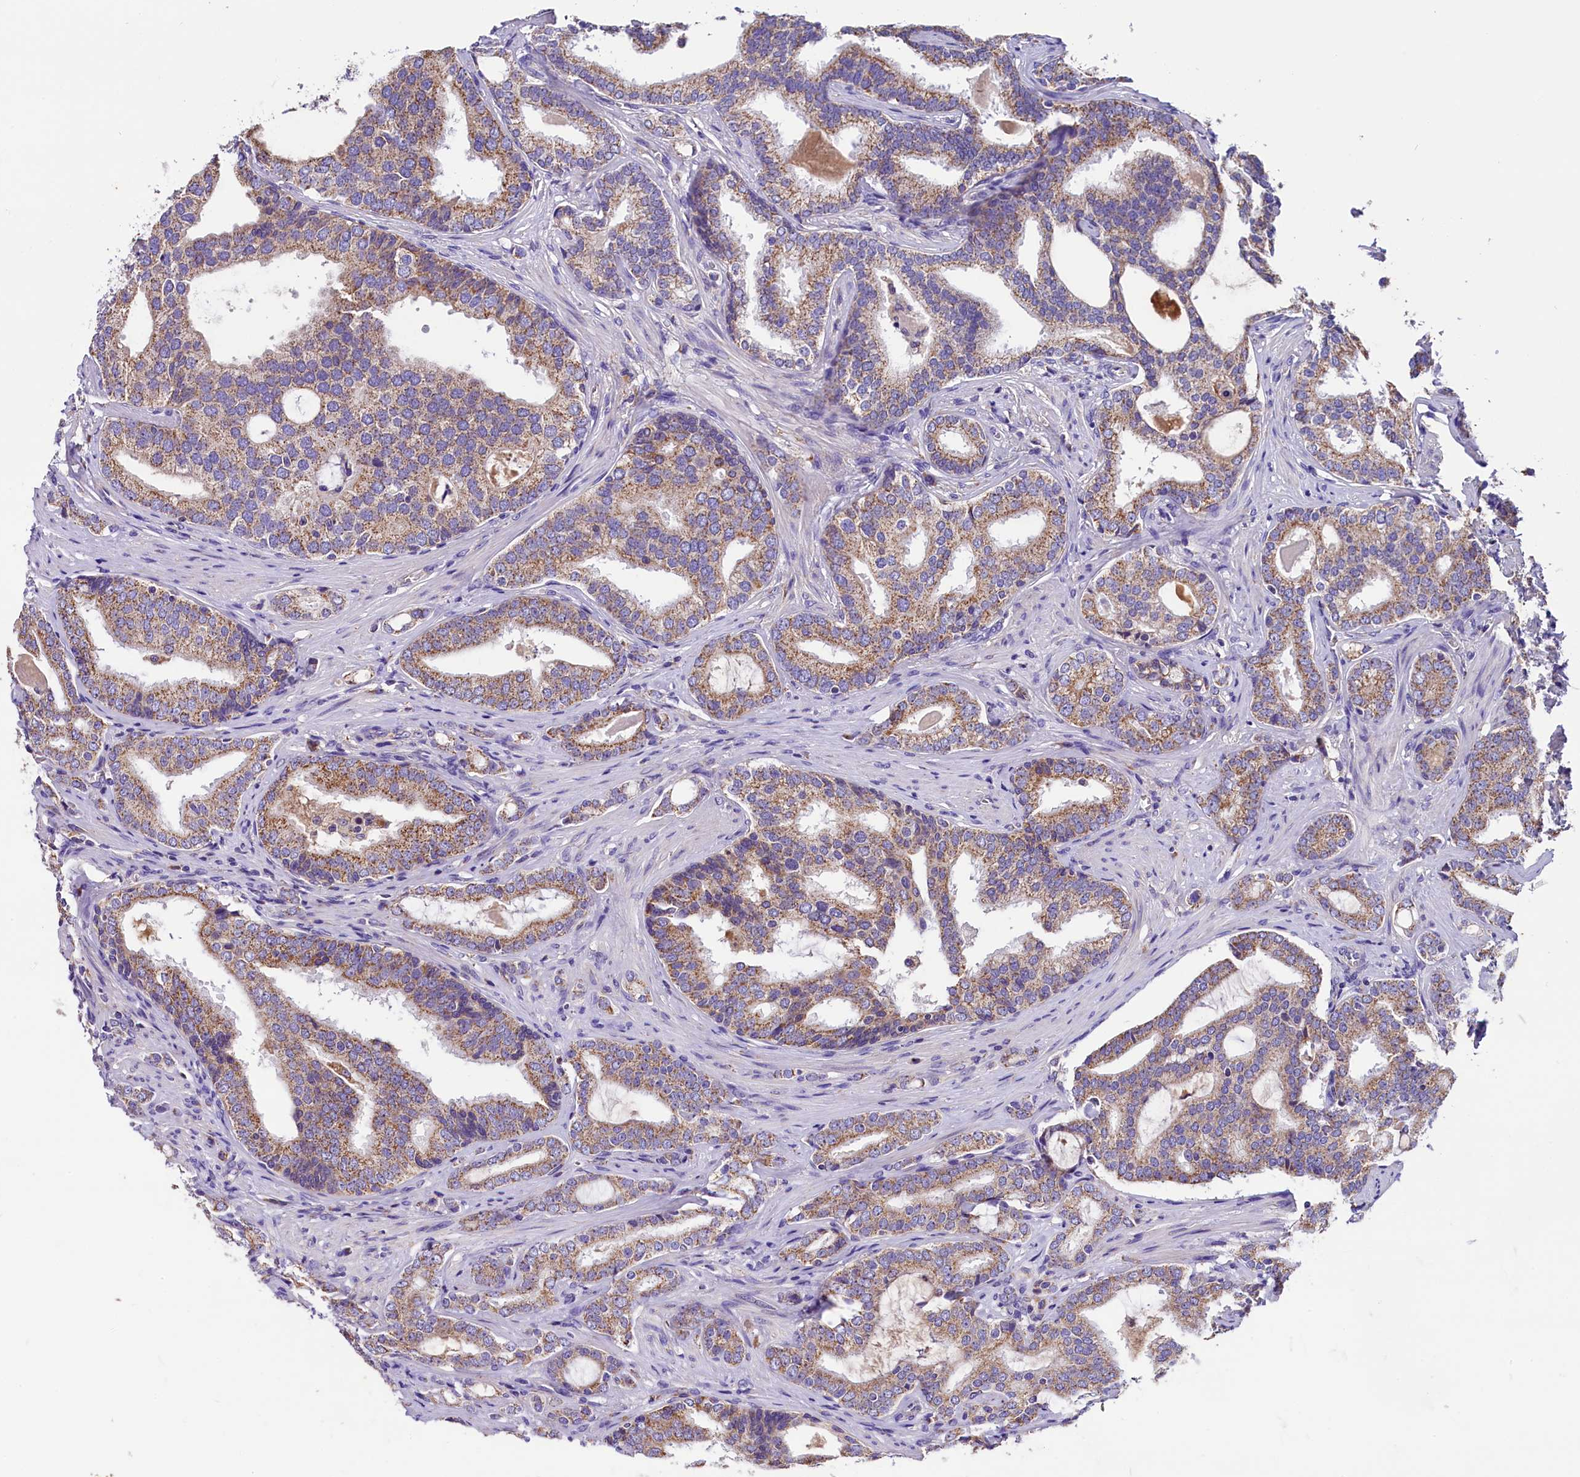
{"staining": {"intensity": "moderate", "quantity": ">75%", "location": "cytoplasmic/membranous"}, "tissue": "prostate cancer", "cell_type": "Tumor cells", "image_type": "cancer", "snomed": [{"axis": "morphology", "description": "Adenocarcinoma, High grade"}, {"axis": "topography", "description": "Prostate"}], "caption": "High-power microscopy captured an immunohistochemistry (IHC) histopathology image of prostate cancer, revealing moderate cytoplasmic/membranous expression in about >75% of tumor cells. Immunohistochemistry (ihc) stains the protein in brown and the nuclei are stained blue.", "gene": "SIX5", "patient": {"sex": "male", "age": 63}}